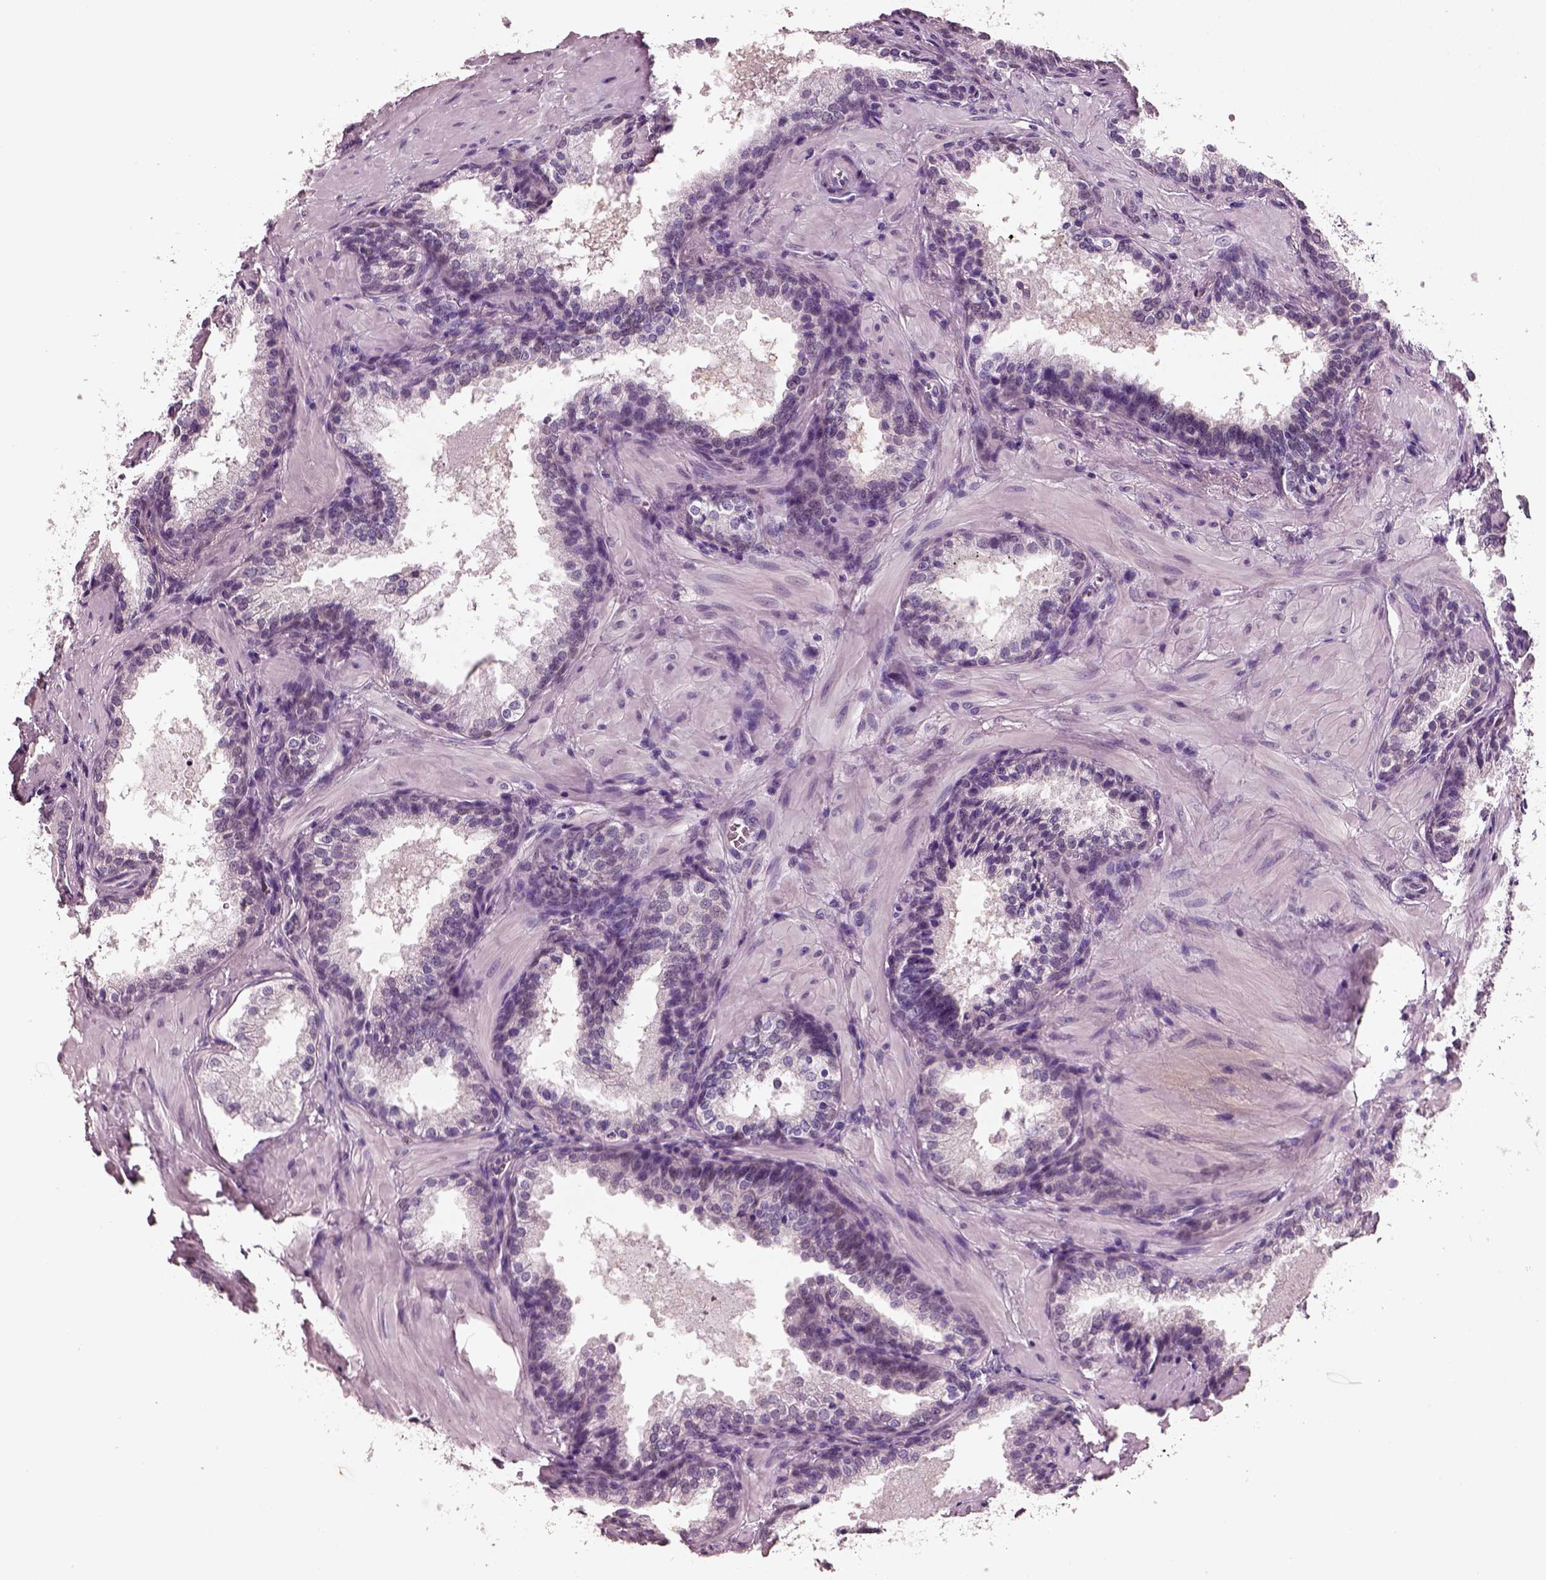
{"staining": {"intensity": "negative", "quantity": "none", "location": "none"}, "tissue": "prostate cancer", "cell_type": "Tumor cells", "image_type": "cancer", "snomed": [{"axis": "morphology", "description": "Adenocarcinoma, Low grade"}, {"axis": "topography", "description": "Prostate"}], "caption": "IHC histopathology image of neoplastic tissue: prostate adenocarcinoma (low-grade) stained with DAB (3,3'-diaminobenzidine) shows no significant protein expression in tumor cells.", "gene": "ELSPBP1", "patient": {"sex": "male", "age": 56}}